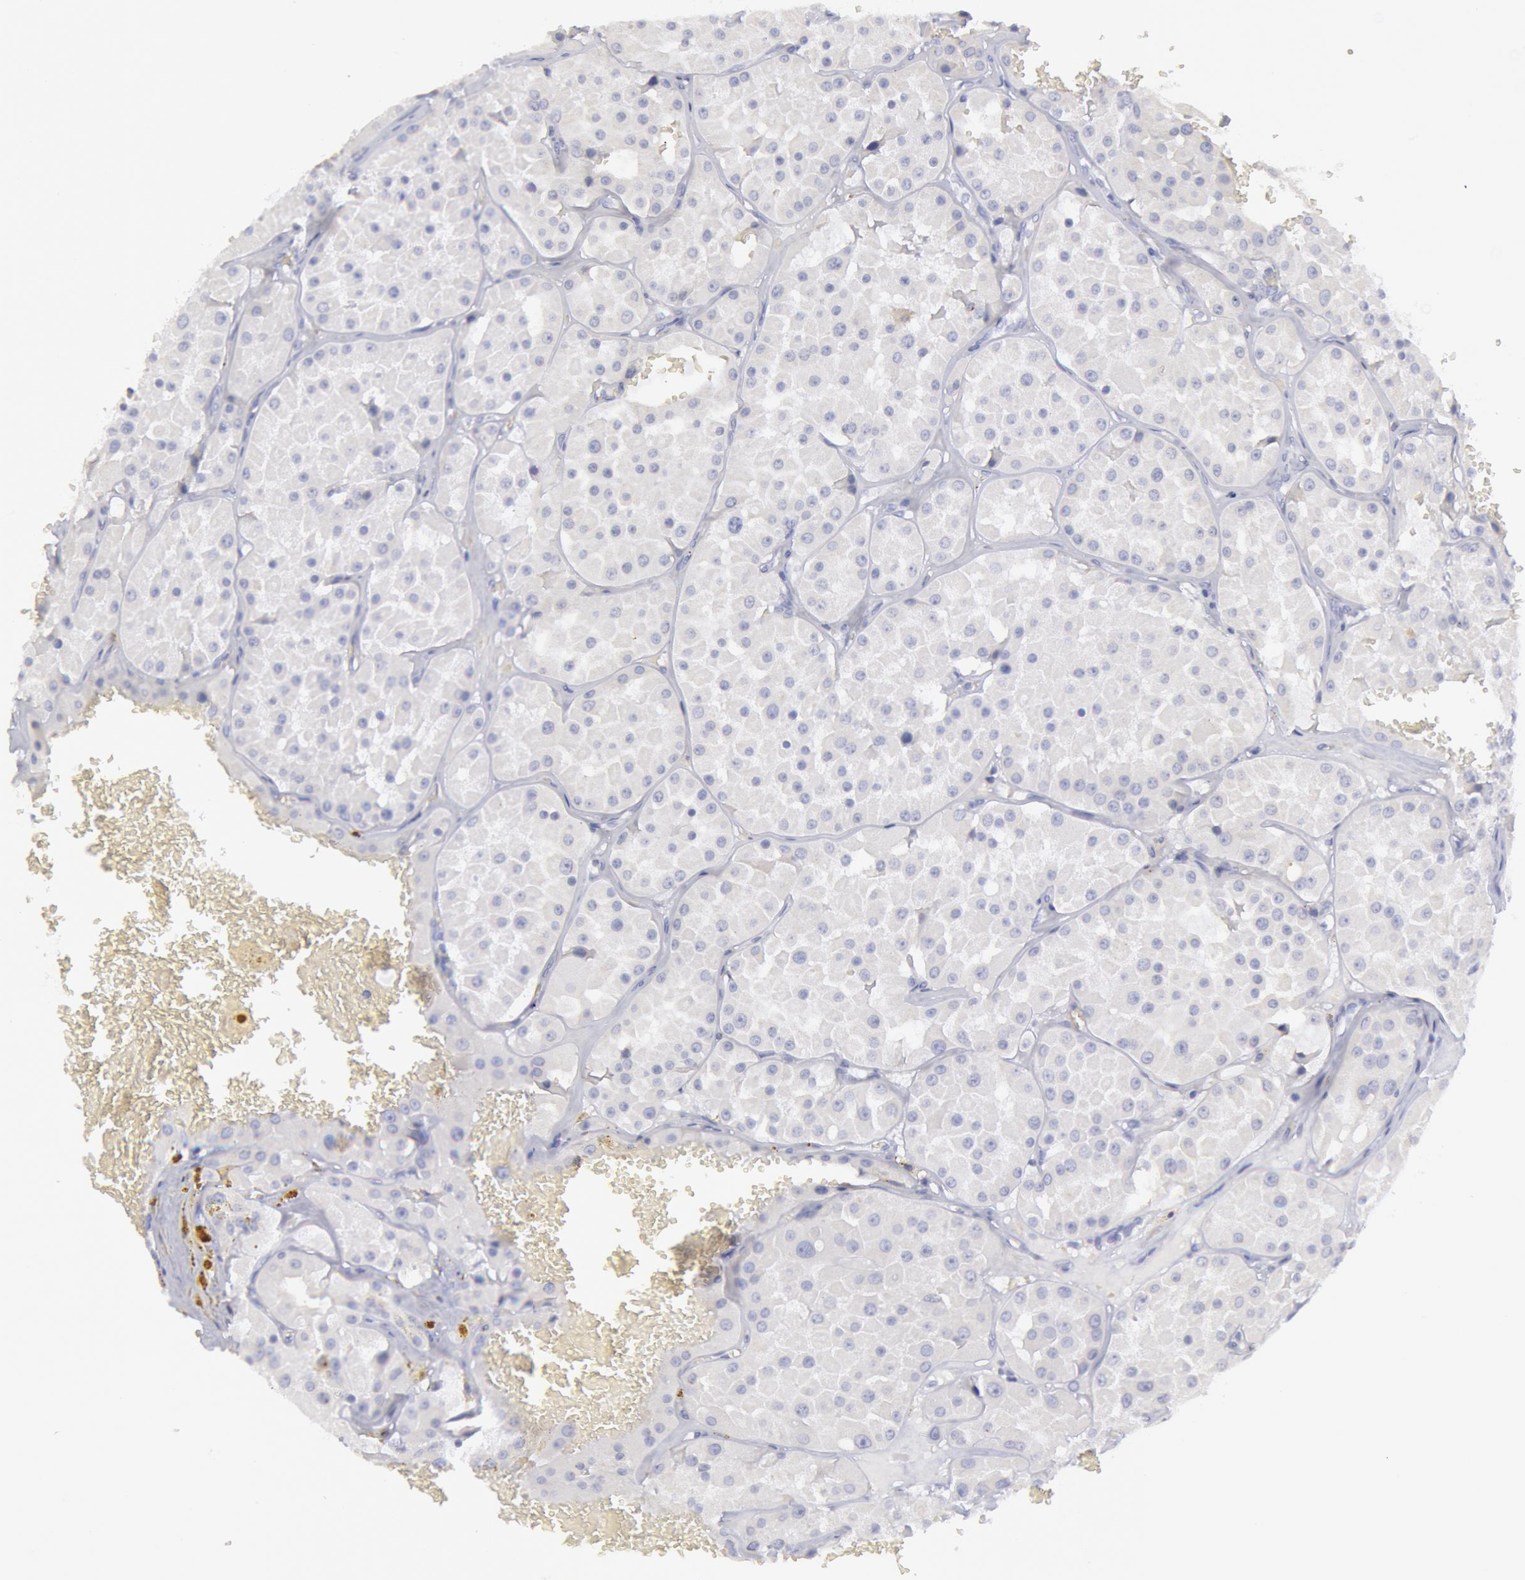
{"staining": {"intensity": "negative", "quantity": "none", "location": "none"}, "tissue": "renal cancer", "cell_type": "Tumor cells", "image_type": "cancer", "snomed": [{"axis": "morphology", "description": "Adenocarcinoma, uncertain malignant potential"}, {"axis": "topography", "description": "Kidney"}], "caption": "An immunohistochemistry photomicrograph of renal cancer is shown. There is no staining in tumor cells of renal cancer.", "gene": "MYH7", "patient": {"sex": "male", "age": 63}}